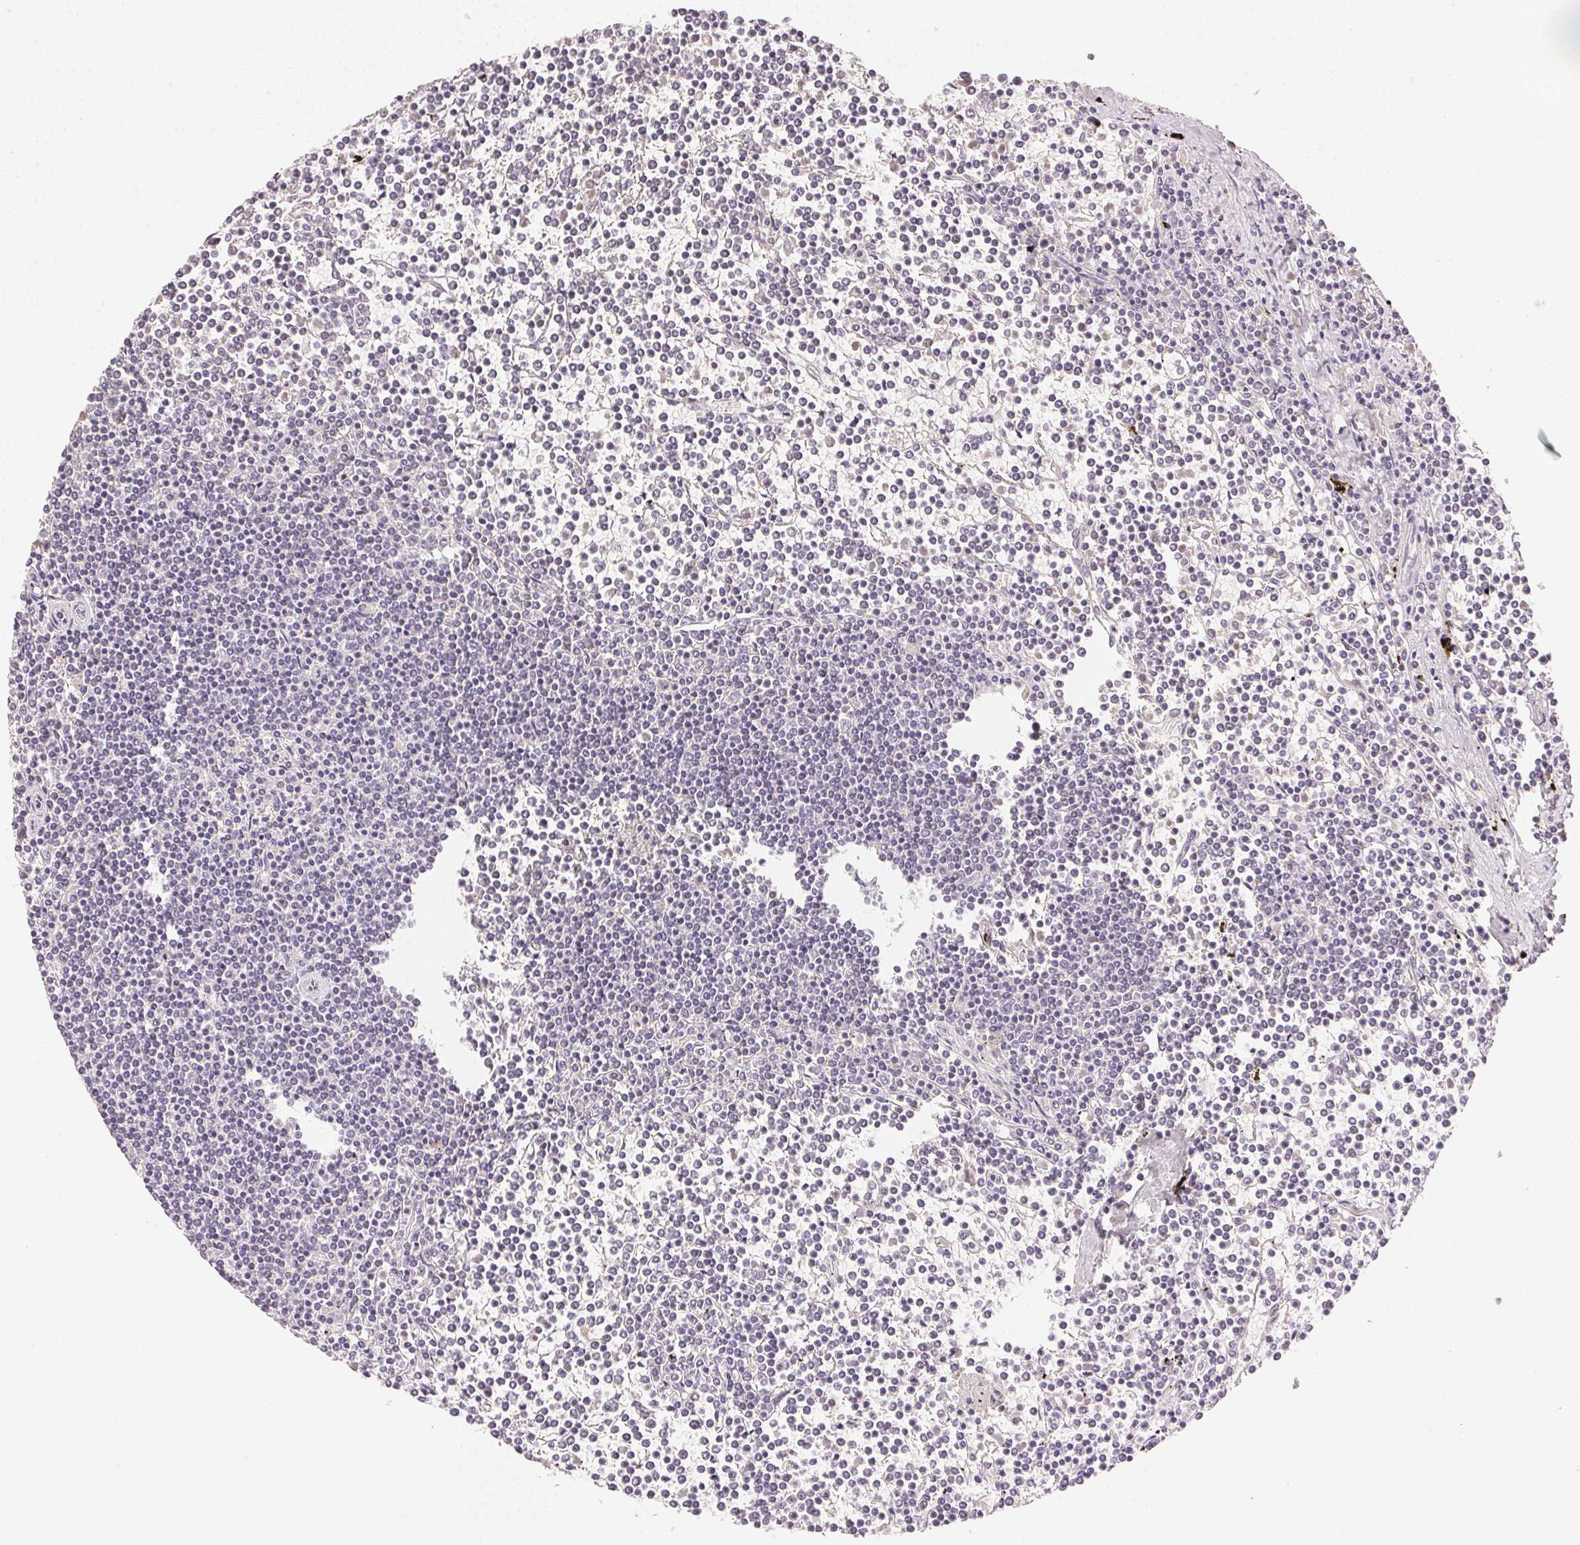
{"staining": {"intensity": "negative", "quantity": "none", "location": "none"}, "tissue": "lymphoma", "cell_type": "Tumor cells", "image_type": "cancer", "snomed": [{"axis": "morphology", "description": "Malignant lymphoma, non-Hodgkin's type, Low grade"}, {"axis": "topography", "description": "Spleen"}], "caption": "Immunohistochemistry (IHC) of malignant lymphoma, non-Hodgkin's type (low-grade) shows no expression in tumor cells.", "gene": "DHCR24", "patient": {"sex": "female", "age": 19}}